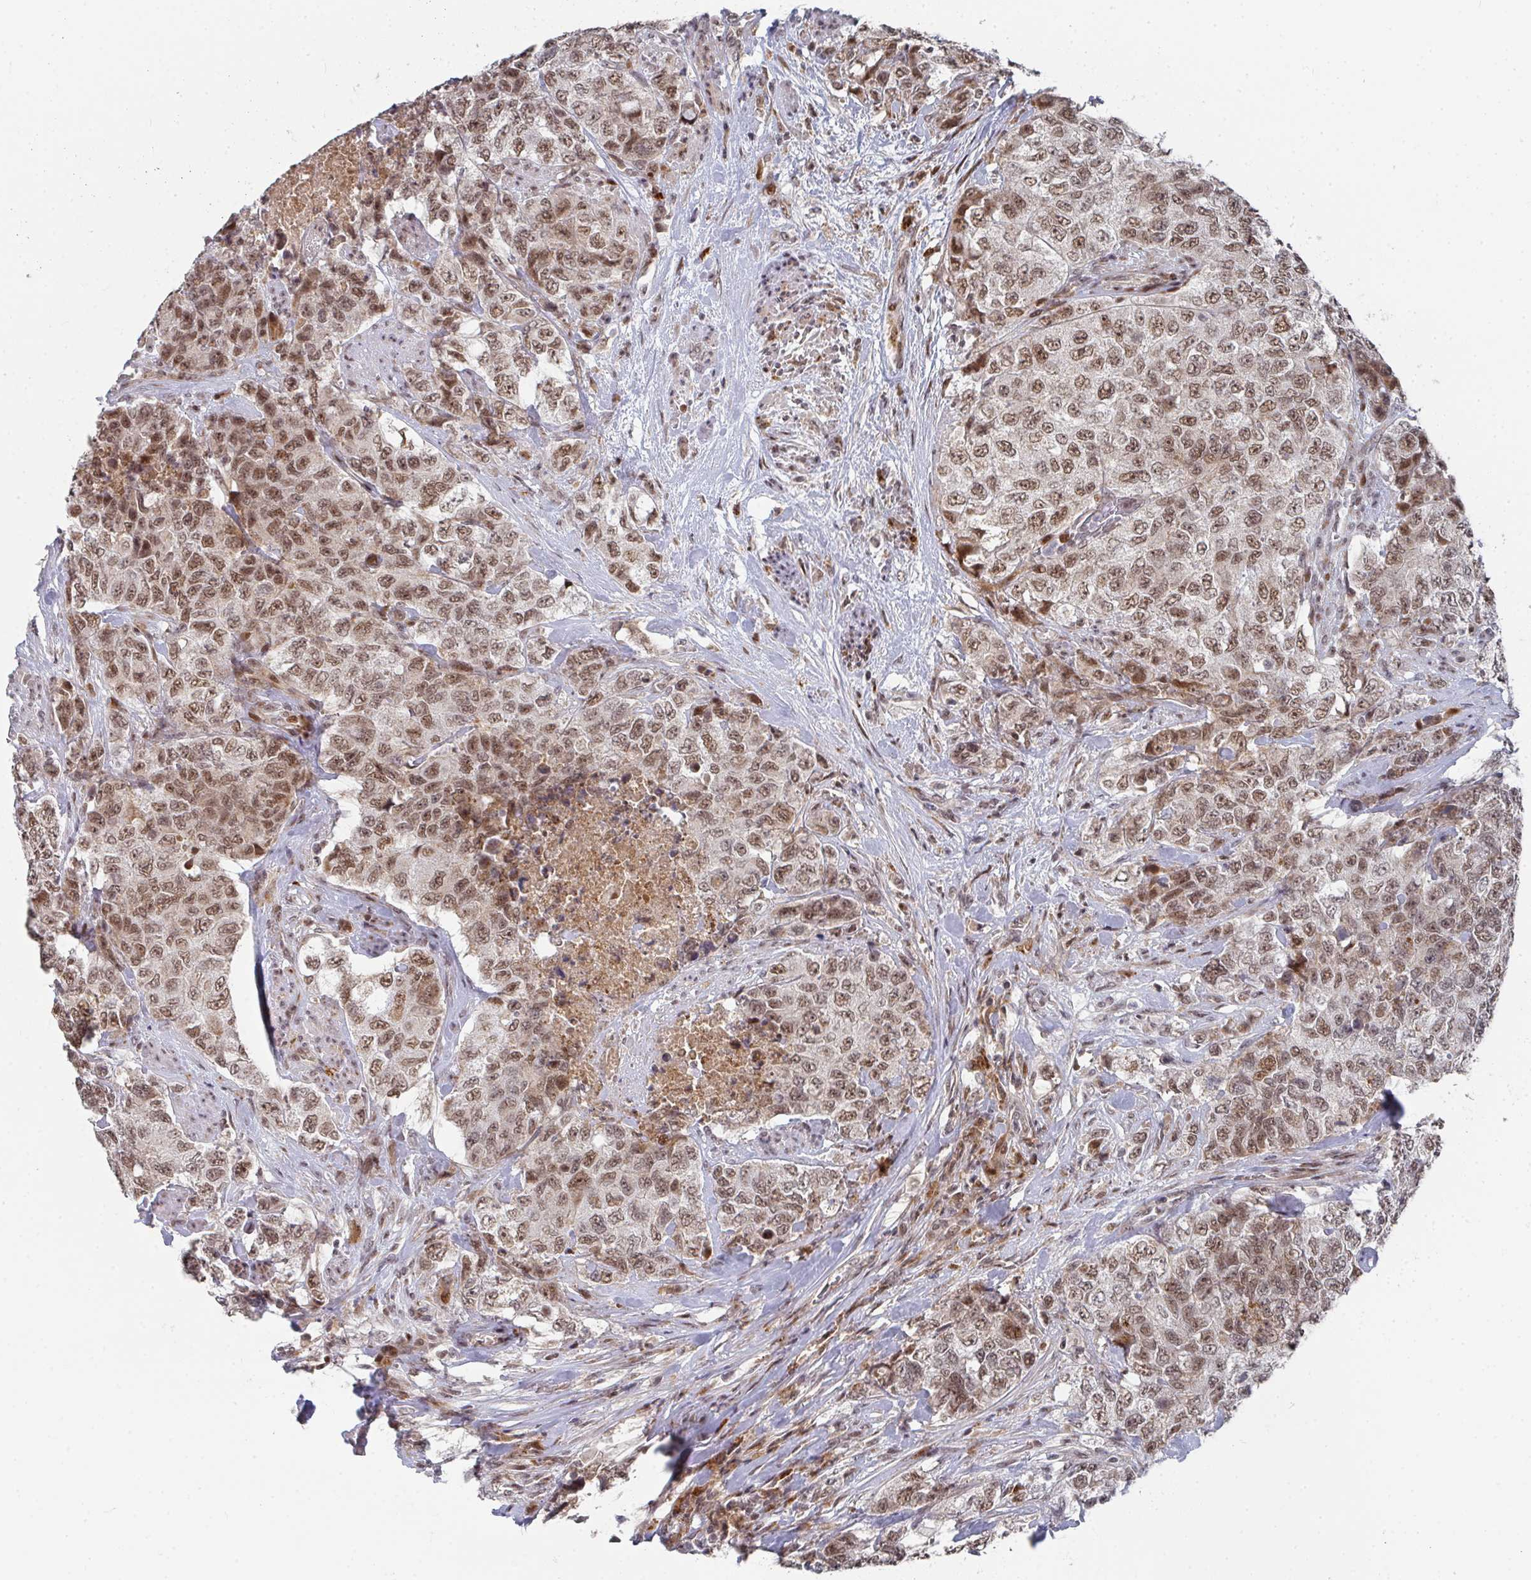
{"staining": {"intensity": "moderate", "quantity": ">75%", "location": "cytoplasmic/membranous,nuclear"}, "tissue": "urothelial cancer", "cell_type": "Tumor cells", "image_type": "cancer", "snomed": [{"axis": "morphology", "description": "Urothelial carcinoma, High grade"}, {"axis": "topography", "description": "Urinary bladder"}], "caption": "Urothelial cancer was stained to show a protein in brown. There is medium levels of moderate cytoplasmic/membranous and nuclear expression in approximately >75% of tumor cells.", "gene": "RBBP5", "patient": {"sex": "female", "age": 78}}